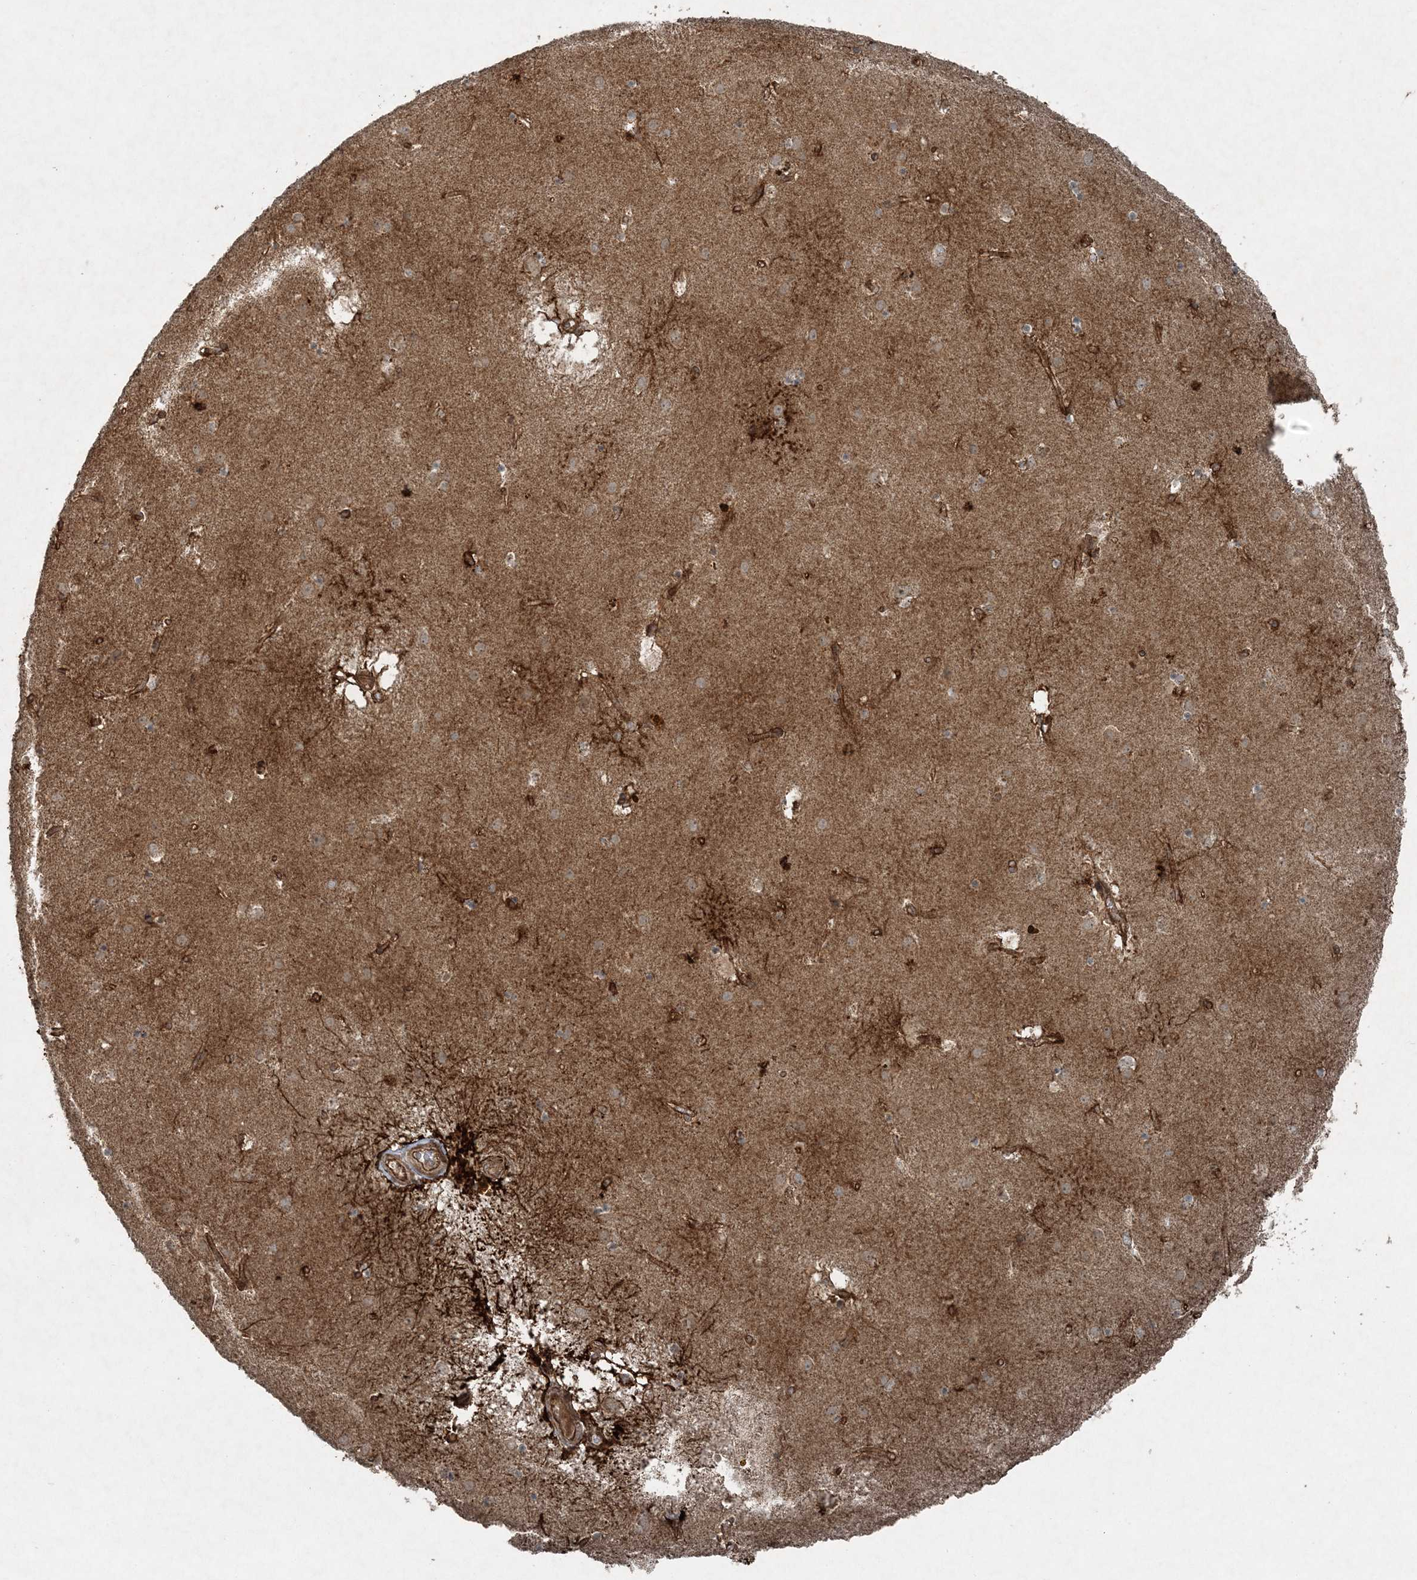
{"staining": {"intensity": "moderate", "quantity": "25%-75%", "location": "cytoplasmic/membranous"}, "tissue": "caudate", "cell_type": "Glial cells", "image_type": "normal", "snomed": [{"axis": "morphology", "description": "Normal tissue, NOS"}, {"axis": "topography", "description": "Lateral ventricle wall"}], "caption": "Approximately 25%-75% of glial cells in benign caudate exhibit moderate cytoplasmic/membranous protein positivity as visualized by brown immunohistochemical staining.", "gene": "COPS7B", "patient": {"sex": "male", "age": 70}}